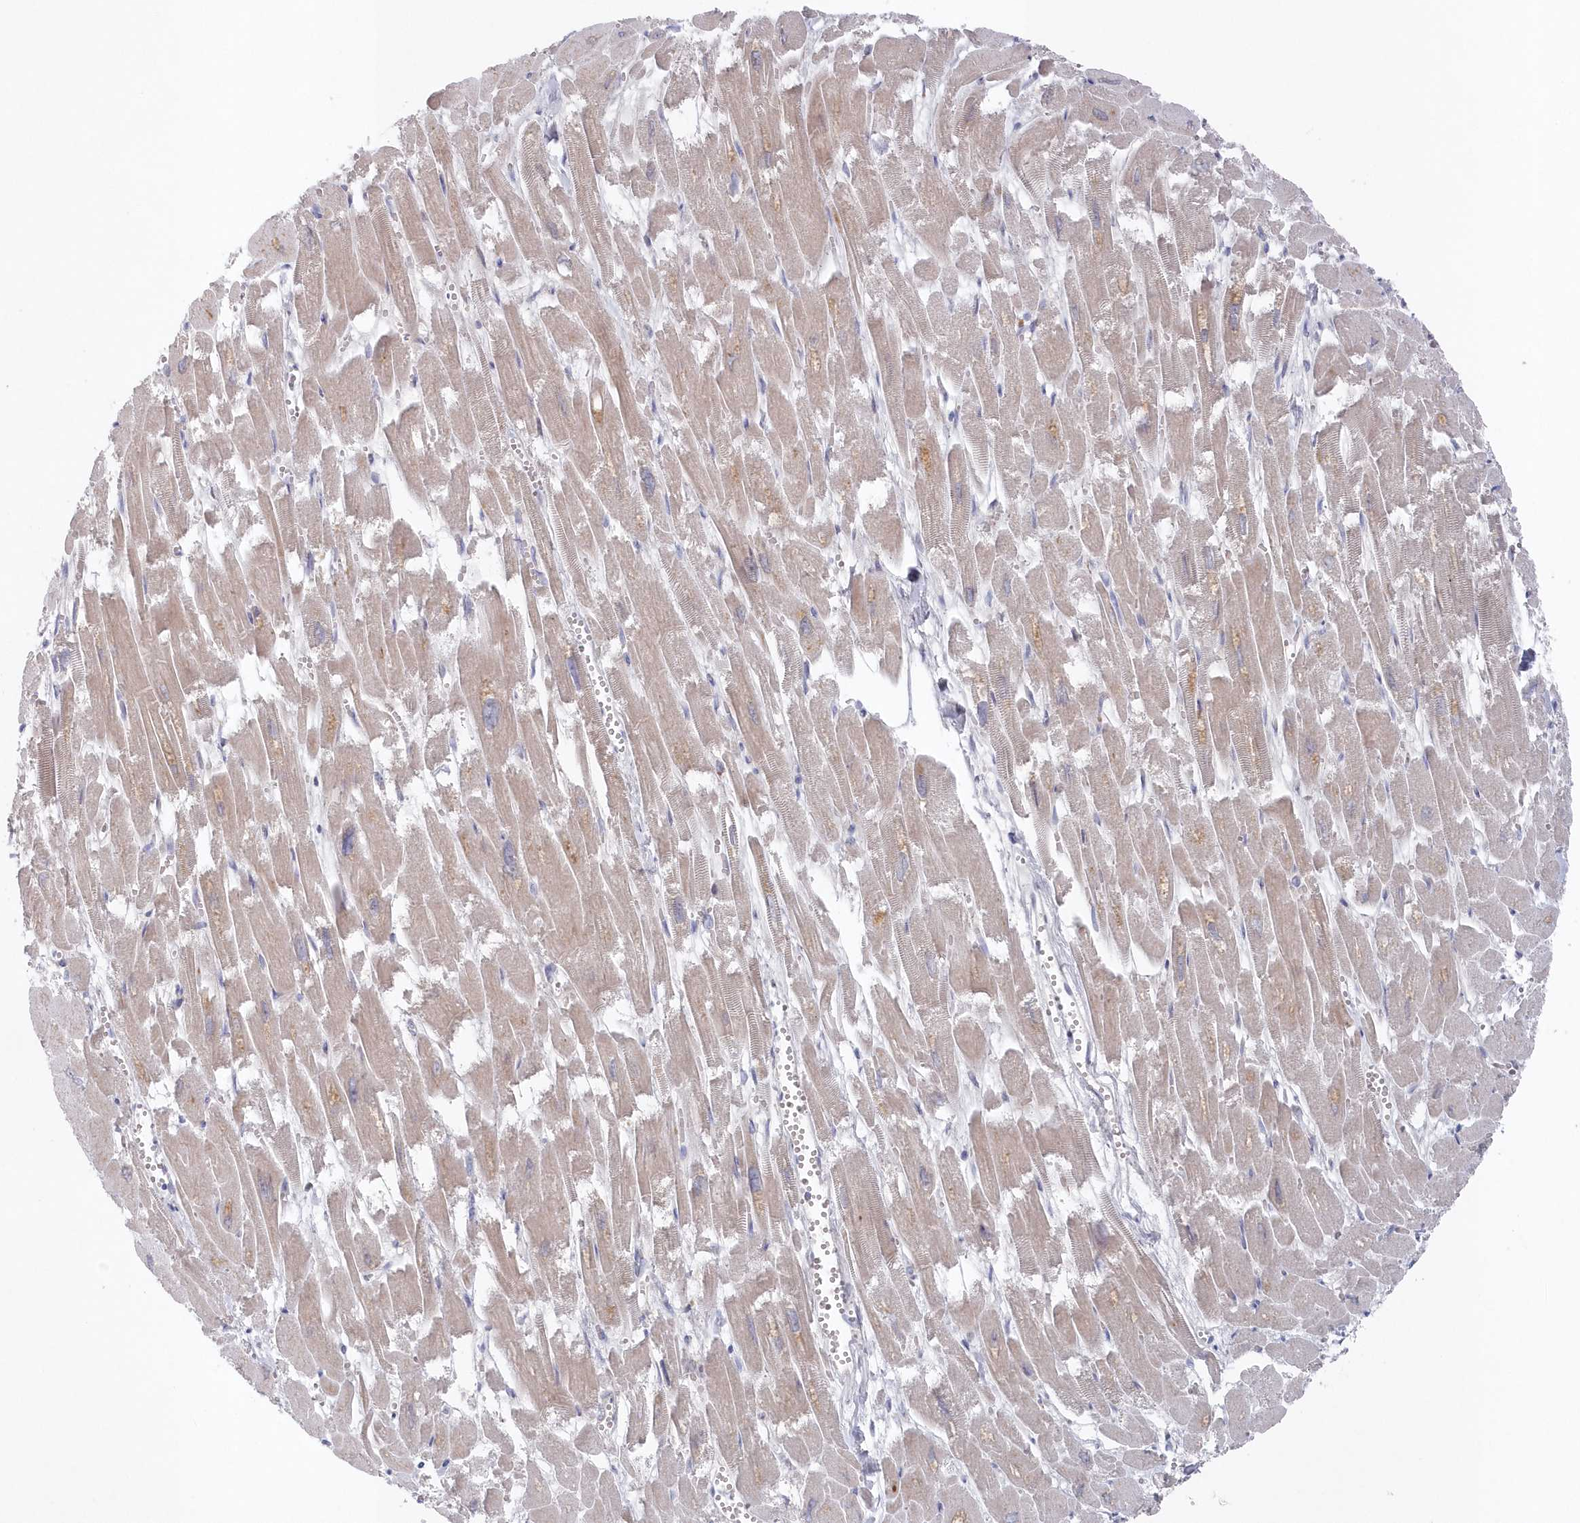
{"staining": {"intensity": "moderate", "quantity": "25%-75%", "location": "cytoplasmic/membranous"}, "tissue": "heart muscle", "cell_type": "Cardiomyocytes", "image_type": "normal", "snomed": [{"axis": "morphology", "description": "Normal tissue, NOS"}, {"axis": "topography", "description": "Heart"}], "caption": "Heart muscle stained with DAB immunohistochemistry (IHC) displays medium levels of moderate cytoplasmic/membranous expression in about 25%-75% of cardiomyocytes. The staining was performed using DAB (3,3'-diaminobenzidine) to visualize the protein expression in brown, while the nuclei were stained in blue with hematoxylin (Magnification: 20x).", "gene": "KIAA1586", "patient": {"sex": "male", "age": 54}}